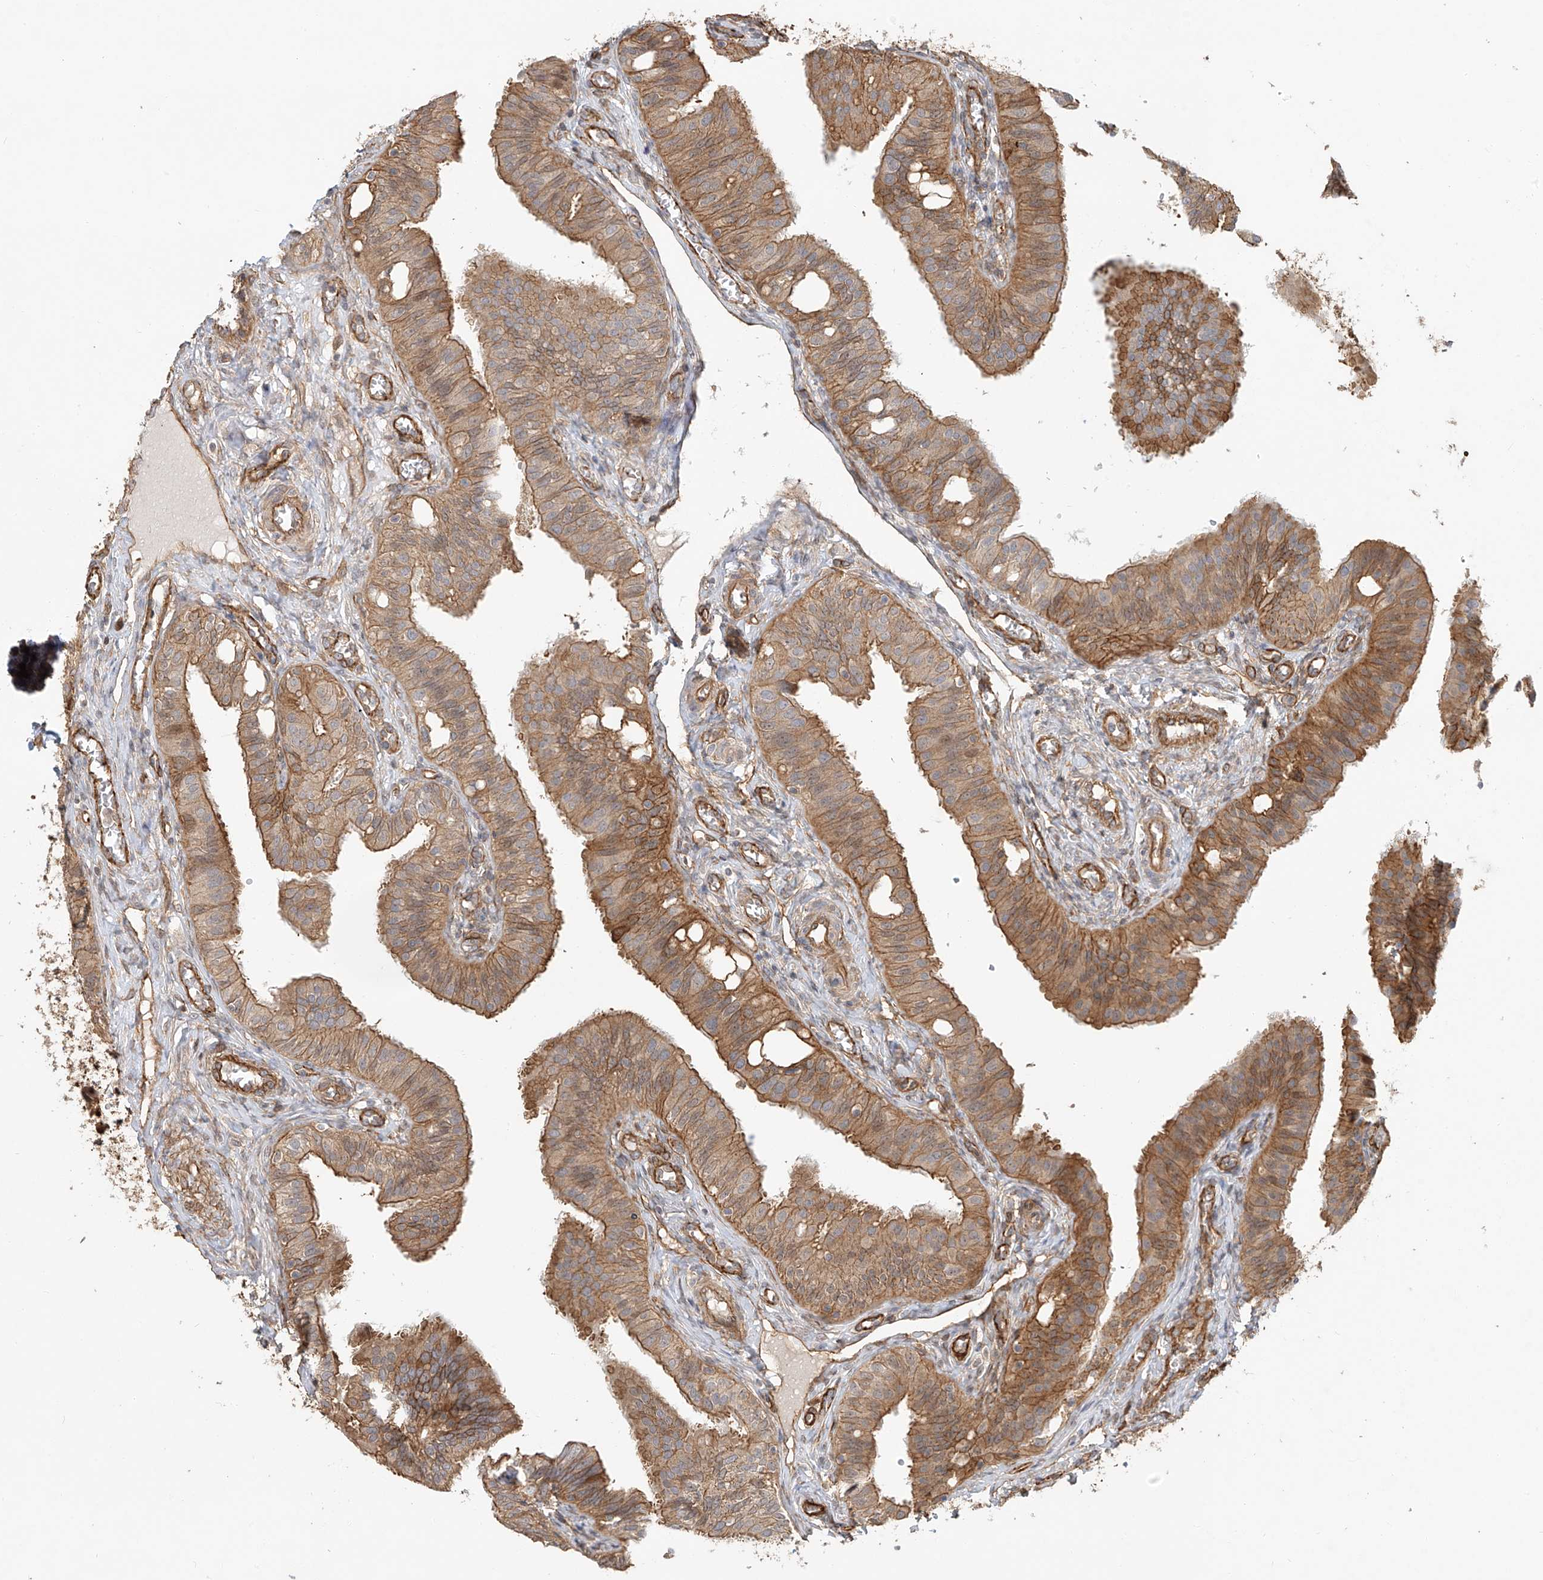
{"staining": {"intensity": "moderate", "quantity": ">75%", "location": "cytoplasmic/membranous"}, "tissue": "fallopian tube", "cell_type": "Glandular cells", "image_type": "normal", "snomed": [{"axis": "morphology", "description": "Normal tissue, NOS"}, {"axis": "topography", "description": "Fallopian tube"}, {"axis": "topography", "description": "Ovary"}], "caption": "Brown immunohistochemical staining in unremarkable human fallopian tube demonstrates moderate cytoplasmic/membranous expression in approximately >75% of glandular cells.", "gene": "CSMD3", "patient": {"sex": "female", "age": 42}}